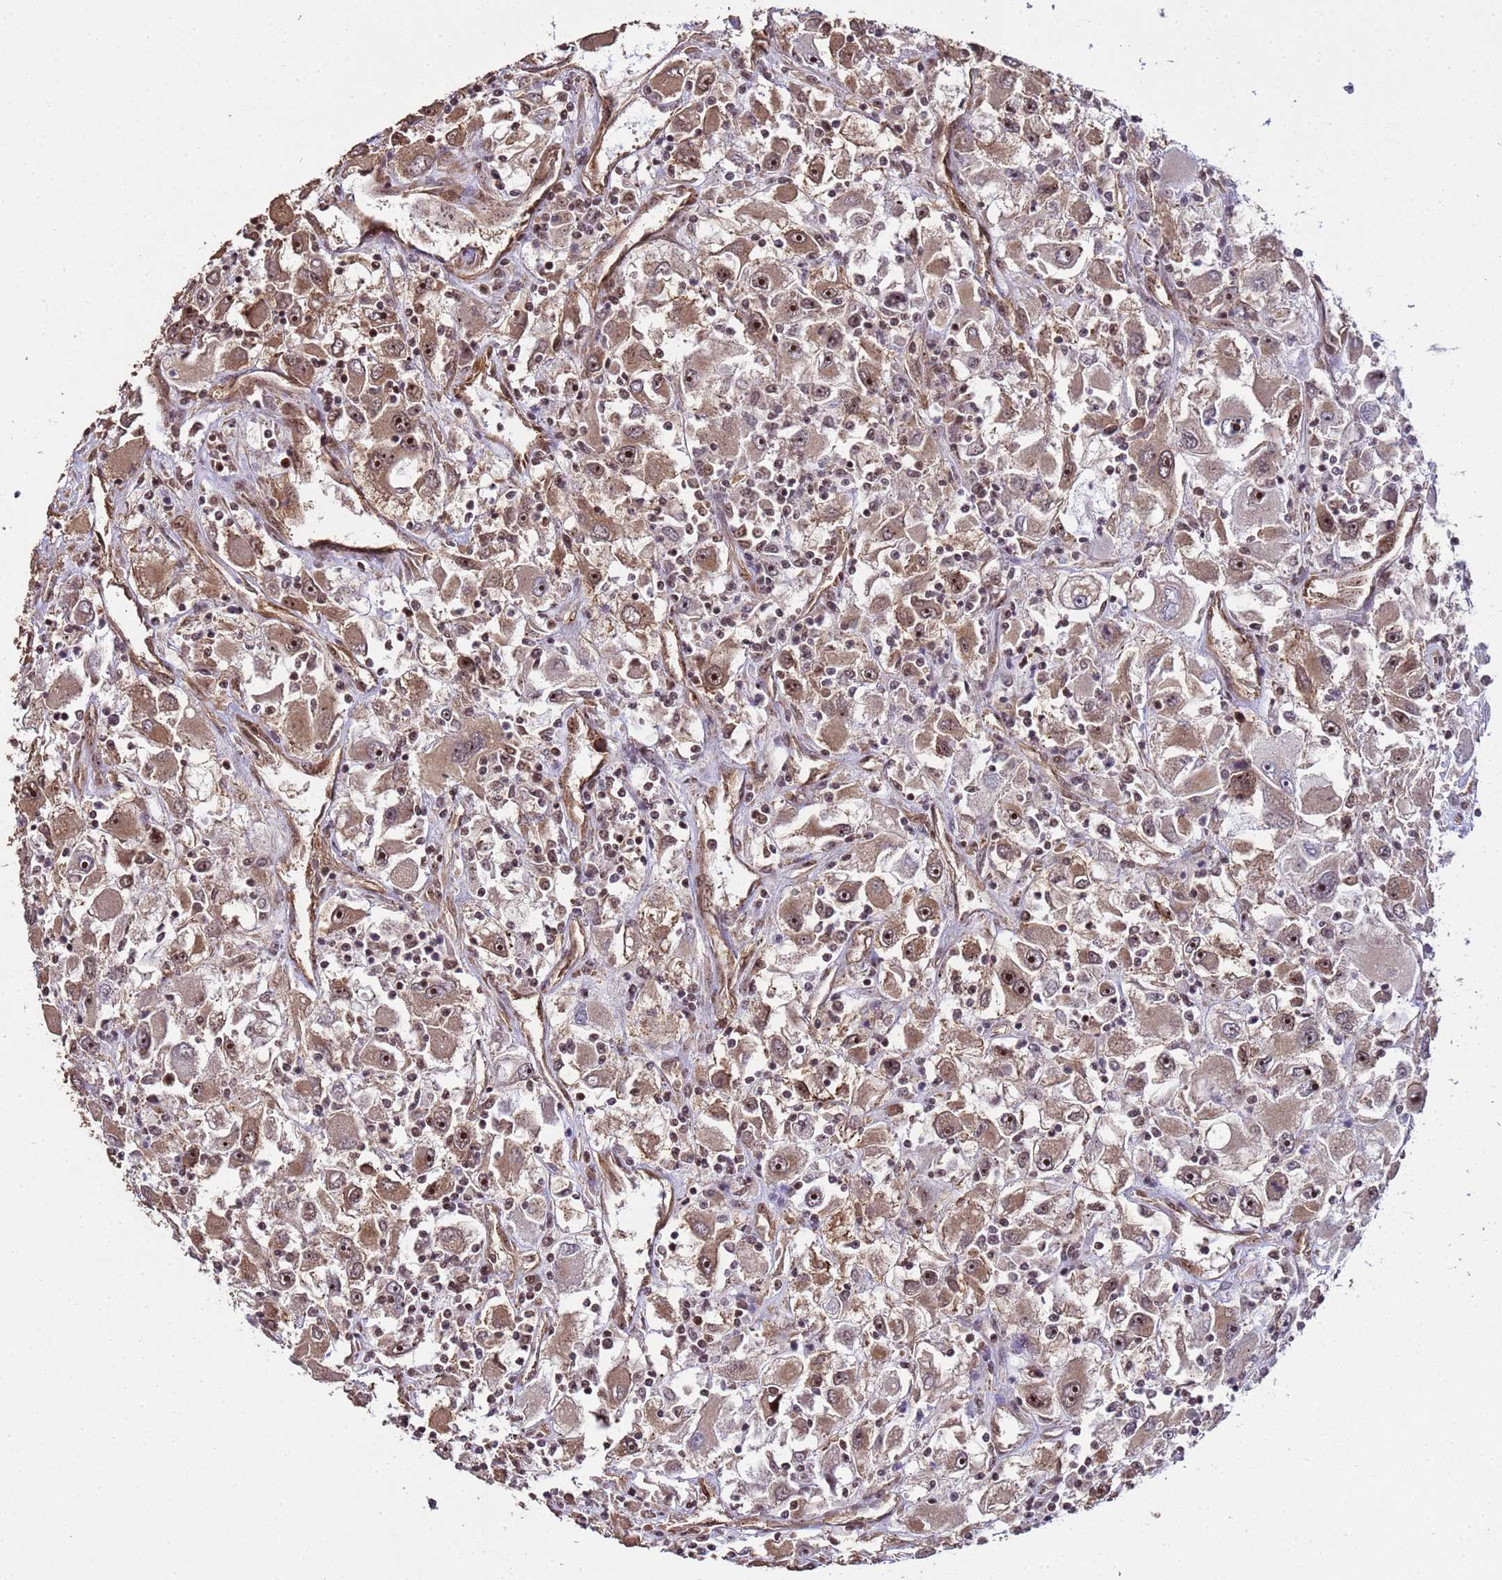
{"staining": {"intensity": "strong", "quantity": ">75%", "location": "cytoplasmic/membranous,nuclear"}, "tissue": "renal cancer", "cell_type": "Tumor cells", "image_type": "cancer", "snomed": [{"axis": "morphology", "description": "Adenocarcinoma, NOS"}, {"axis": "topography", "description": "Kidney"}], "caption": "Renal cancer (adenocarcinoma) tissue shows strong cytoplasmic/membranous and nuclear staining in about >75% of tumor cells", "gene": "SYF2", "patient": {"sex": "female", "age": 52}}